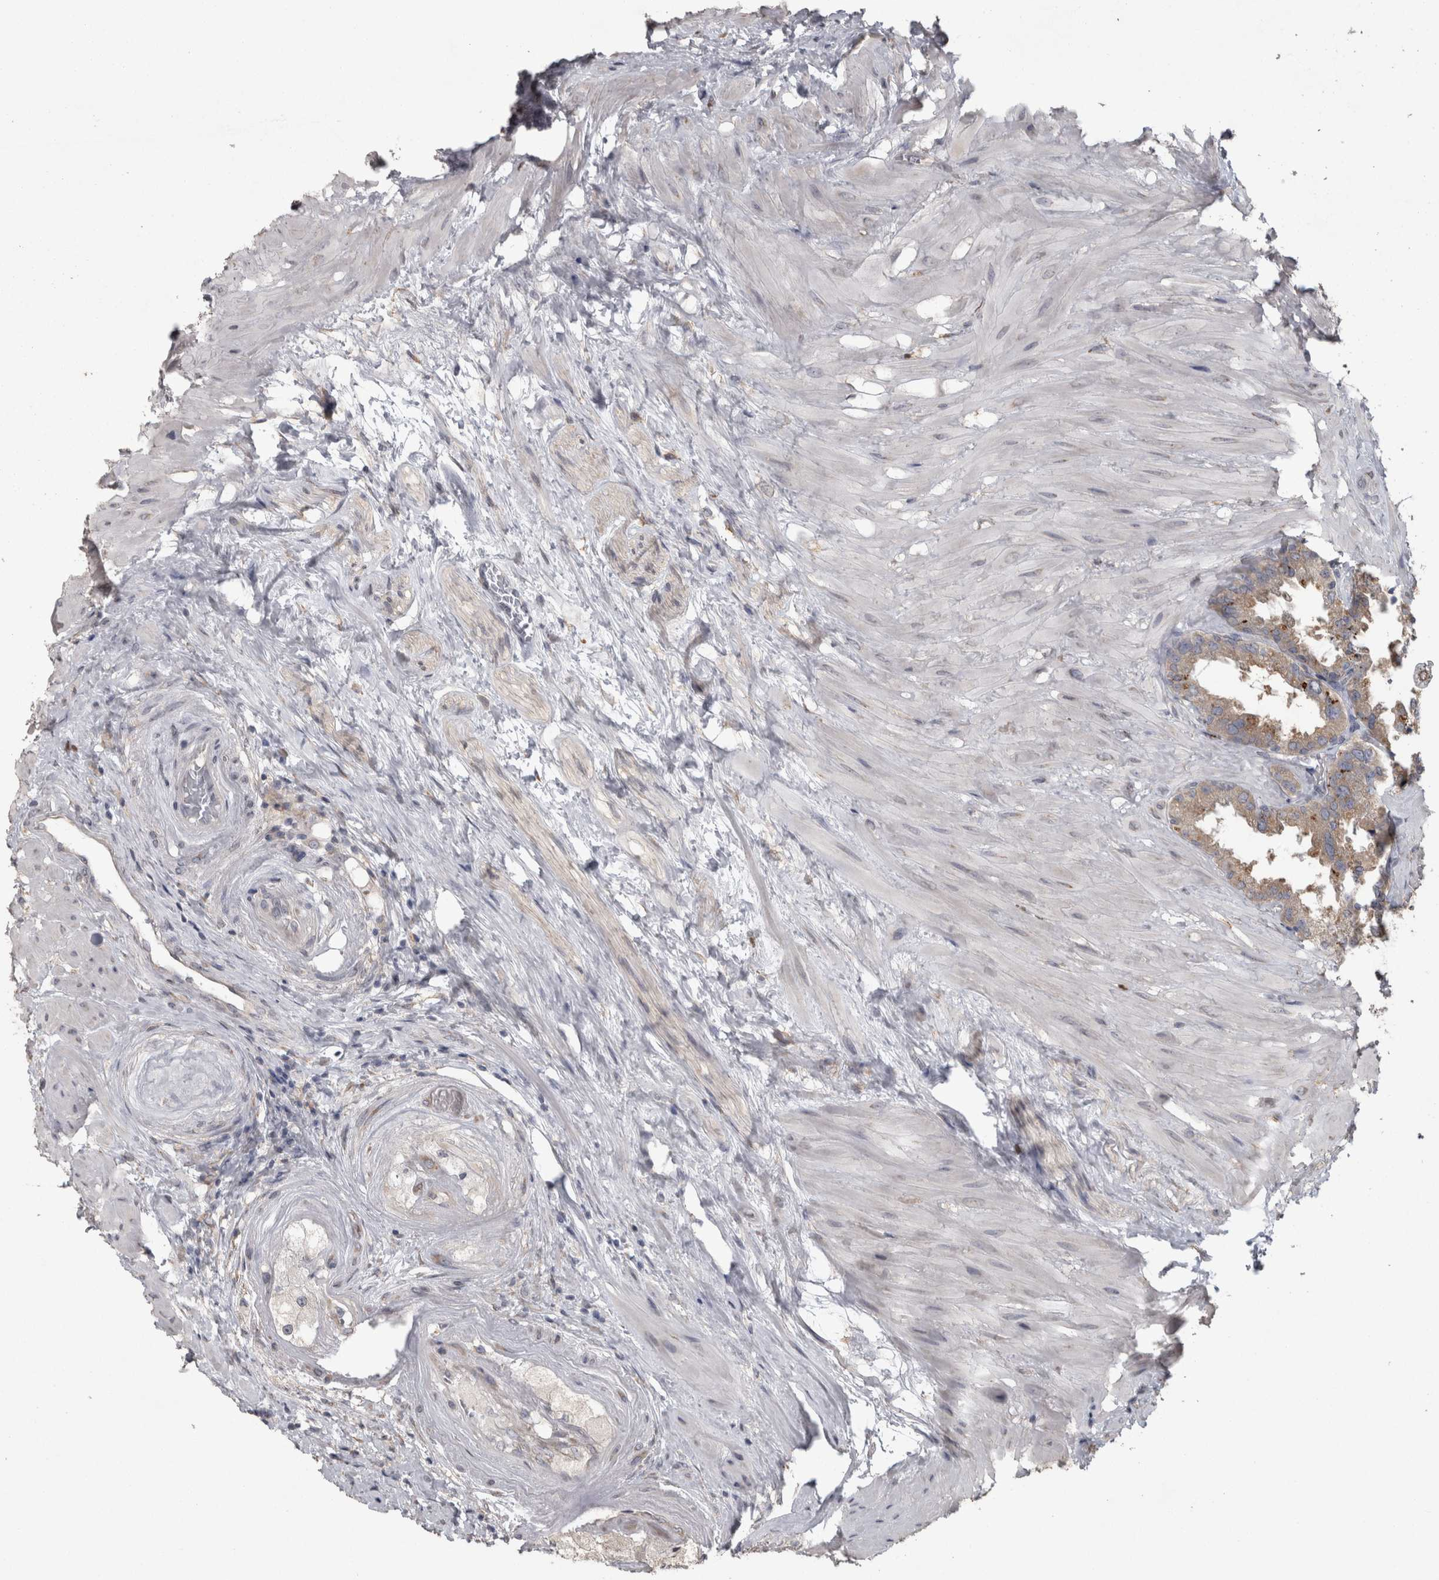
{"staining": {"intensity": "weak", "quantity": ">75%", "location": "cytoplasmic/membranous"}, "tissue": "seminal vesicle", "cell_type": "Glandular cells", "image_type": "normal", "snomed": [{"axis": "morphology", "description": "Normal tissue, NOS"}, {"axis": "topography", "description": "Seminal veicle"}], "caption": "IHC (DAB) staining of normal human seminal vesicle displays weak cytoplasmic/membranous protein expression in approximately >75% of glandular cells.", "gene": "RAB29", "patient": {"sex": "male", "age": 46}}